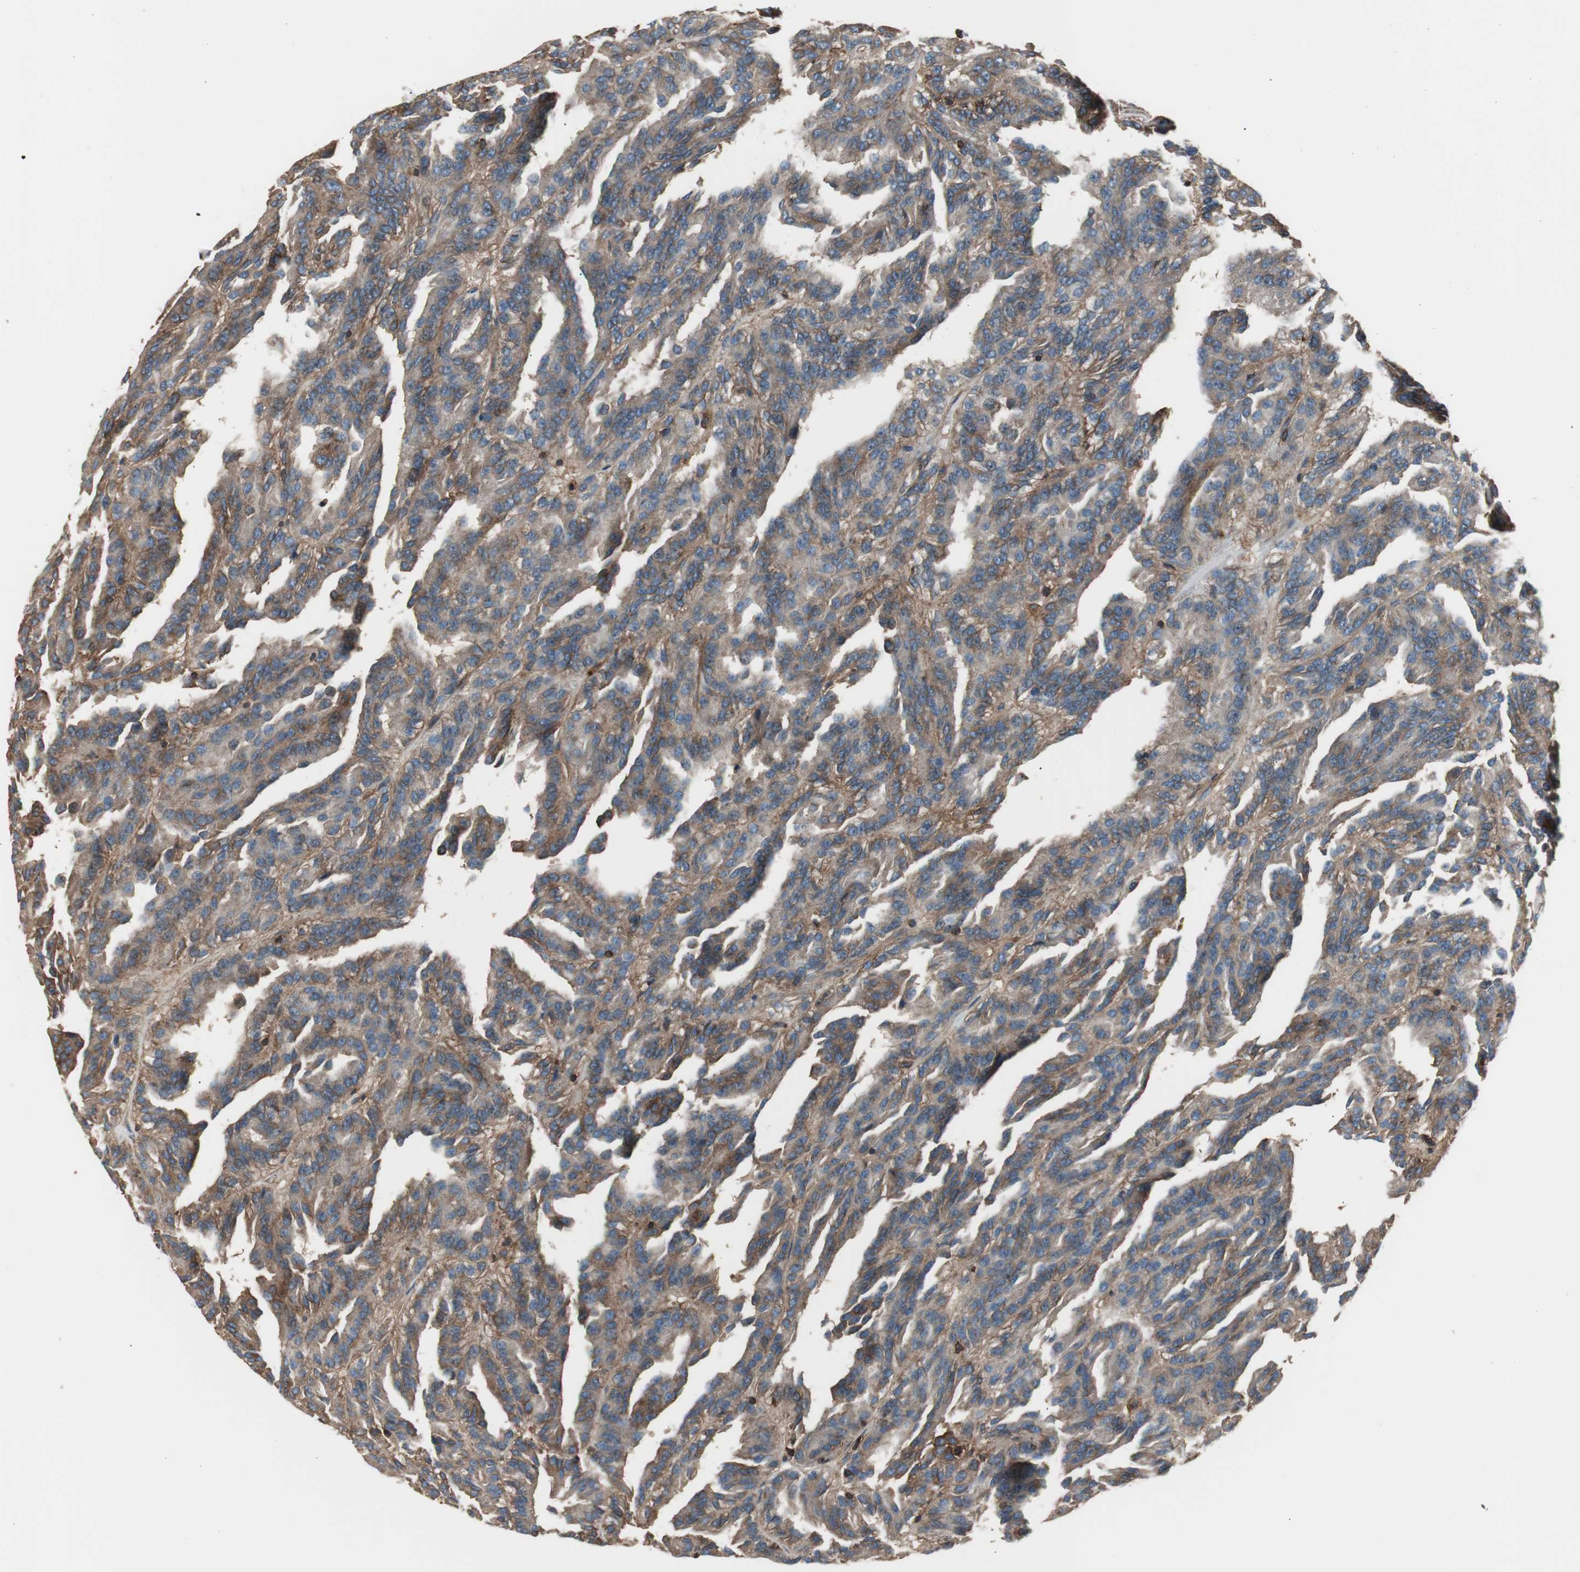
{"staining": {"intensity": "strong", "quantity": ">75%", "location": "cytoplasmic/membranous"}, "tissue": "renal cancer", "cell_type": "Tumor cells", "image_type": "cancer", "snomed": [{"axis": "morphology", "description": "Adenocarcinoma, NOS"}, {"axis": "topography", "description": "Kidney"}], "caption": "Immunohistochemical staining of human adenocarcinoma (renal) shows high levels of strong cytoplasmic/membranous protein staining in about >75% of tumor cells. Immunohistochemistry (ihc) stains the protein of interest in brown and the nuclei are stained blue.", "gene": "B2M", "patient": {"sex": "male", "age": 46}}